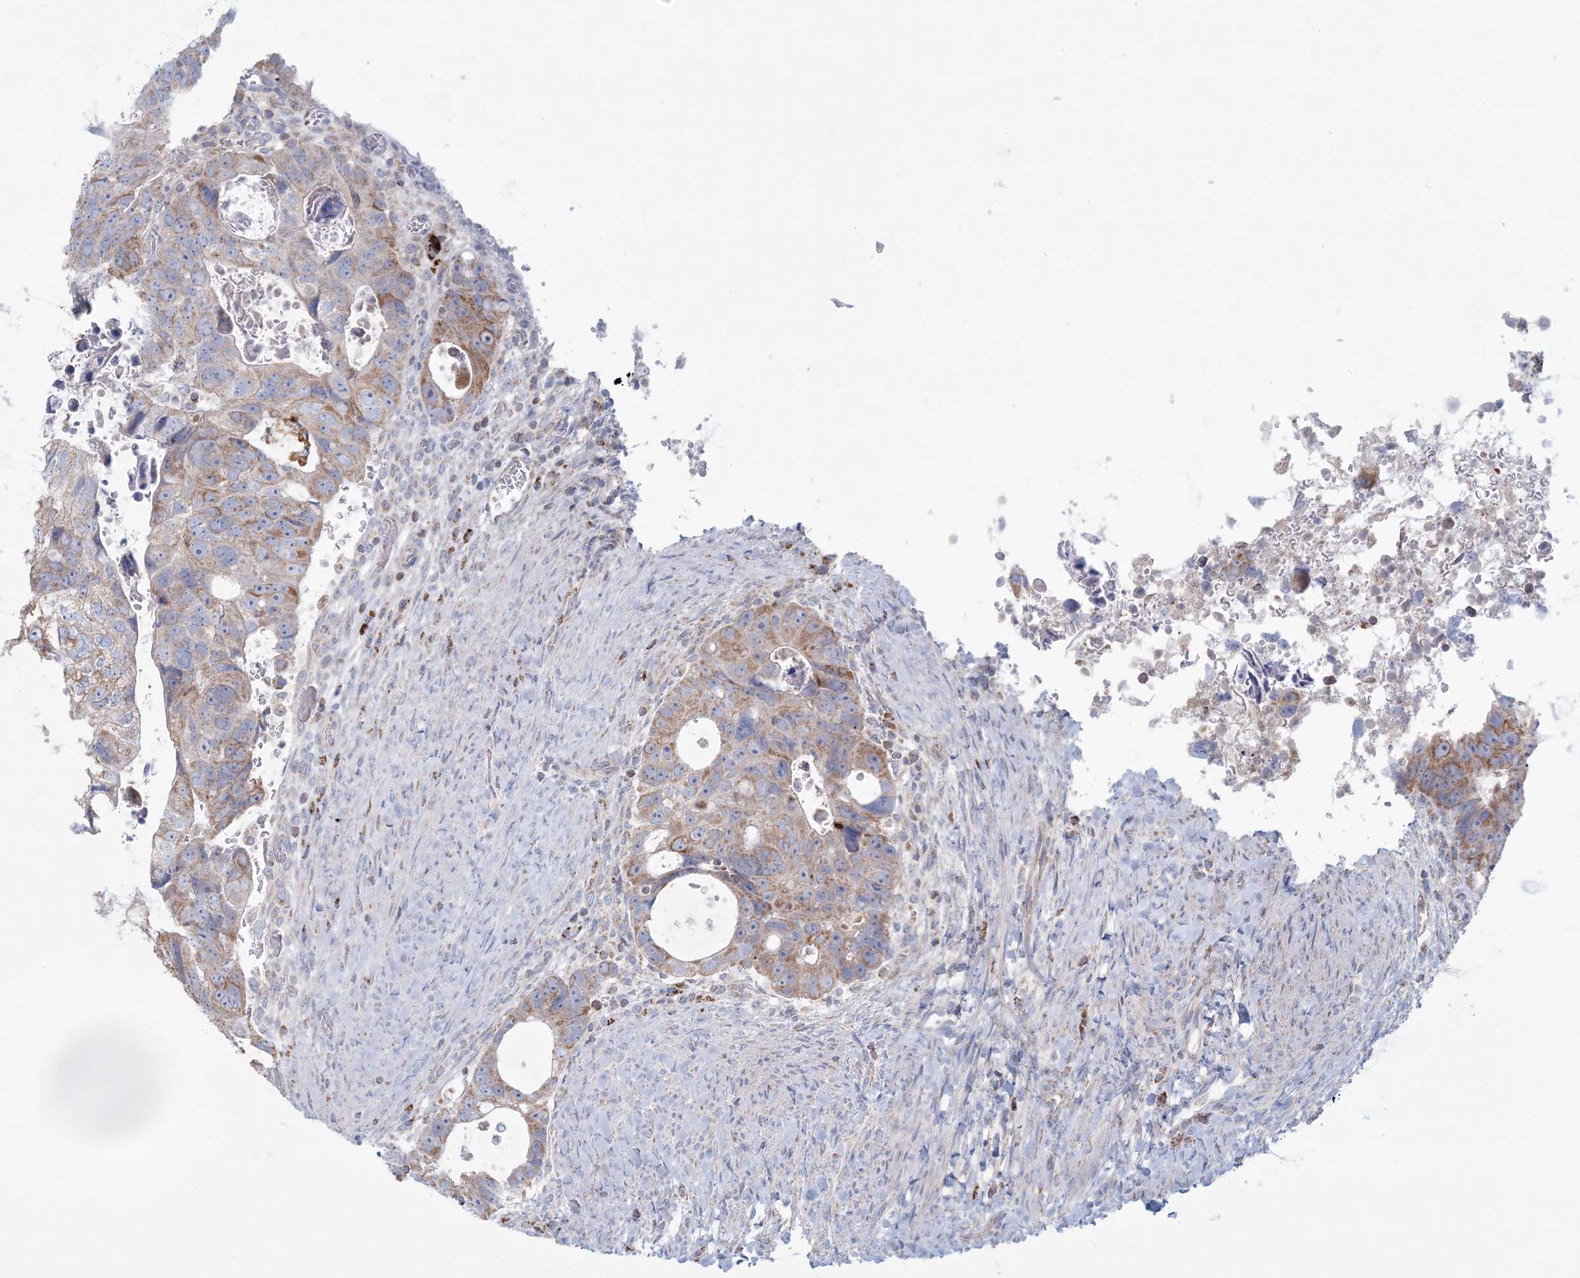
{"staining": {"intensity": "moderate", "quantity": "25%-75%", "location": "cytoplasmic/membranous"}, "tissue": "colorectal cancer", "cell_type": "Tumor cells", "image_type": "cancer", "snomed": [{"axis": "morphology", "description": "Adenocarcinoma, NOS"}, {"axis": "topography", "description": "Rectum"}], "caption": "This is an image of immunohistochemistry staining of colorectal adenocarcinoma, which shows moderate expression in the cytoplasmic/membranous of tumor cells.", "gene": "KCTD6", "patient": {"sex": "male", "age": 59}}